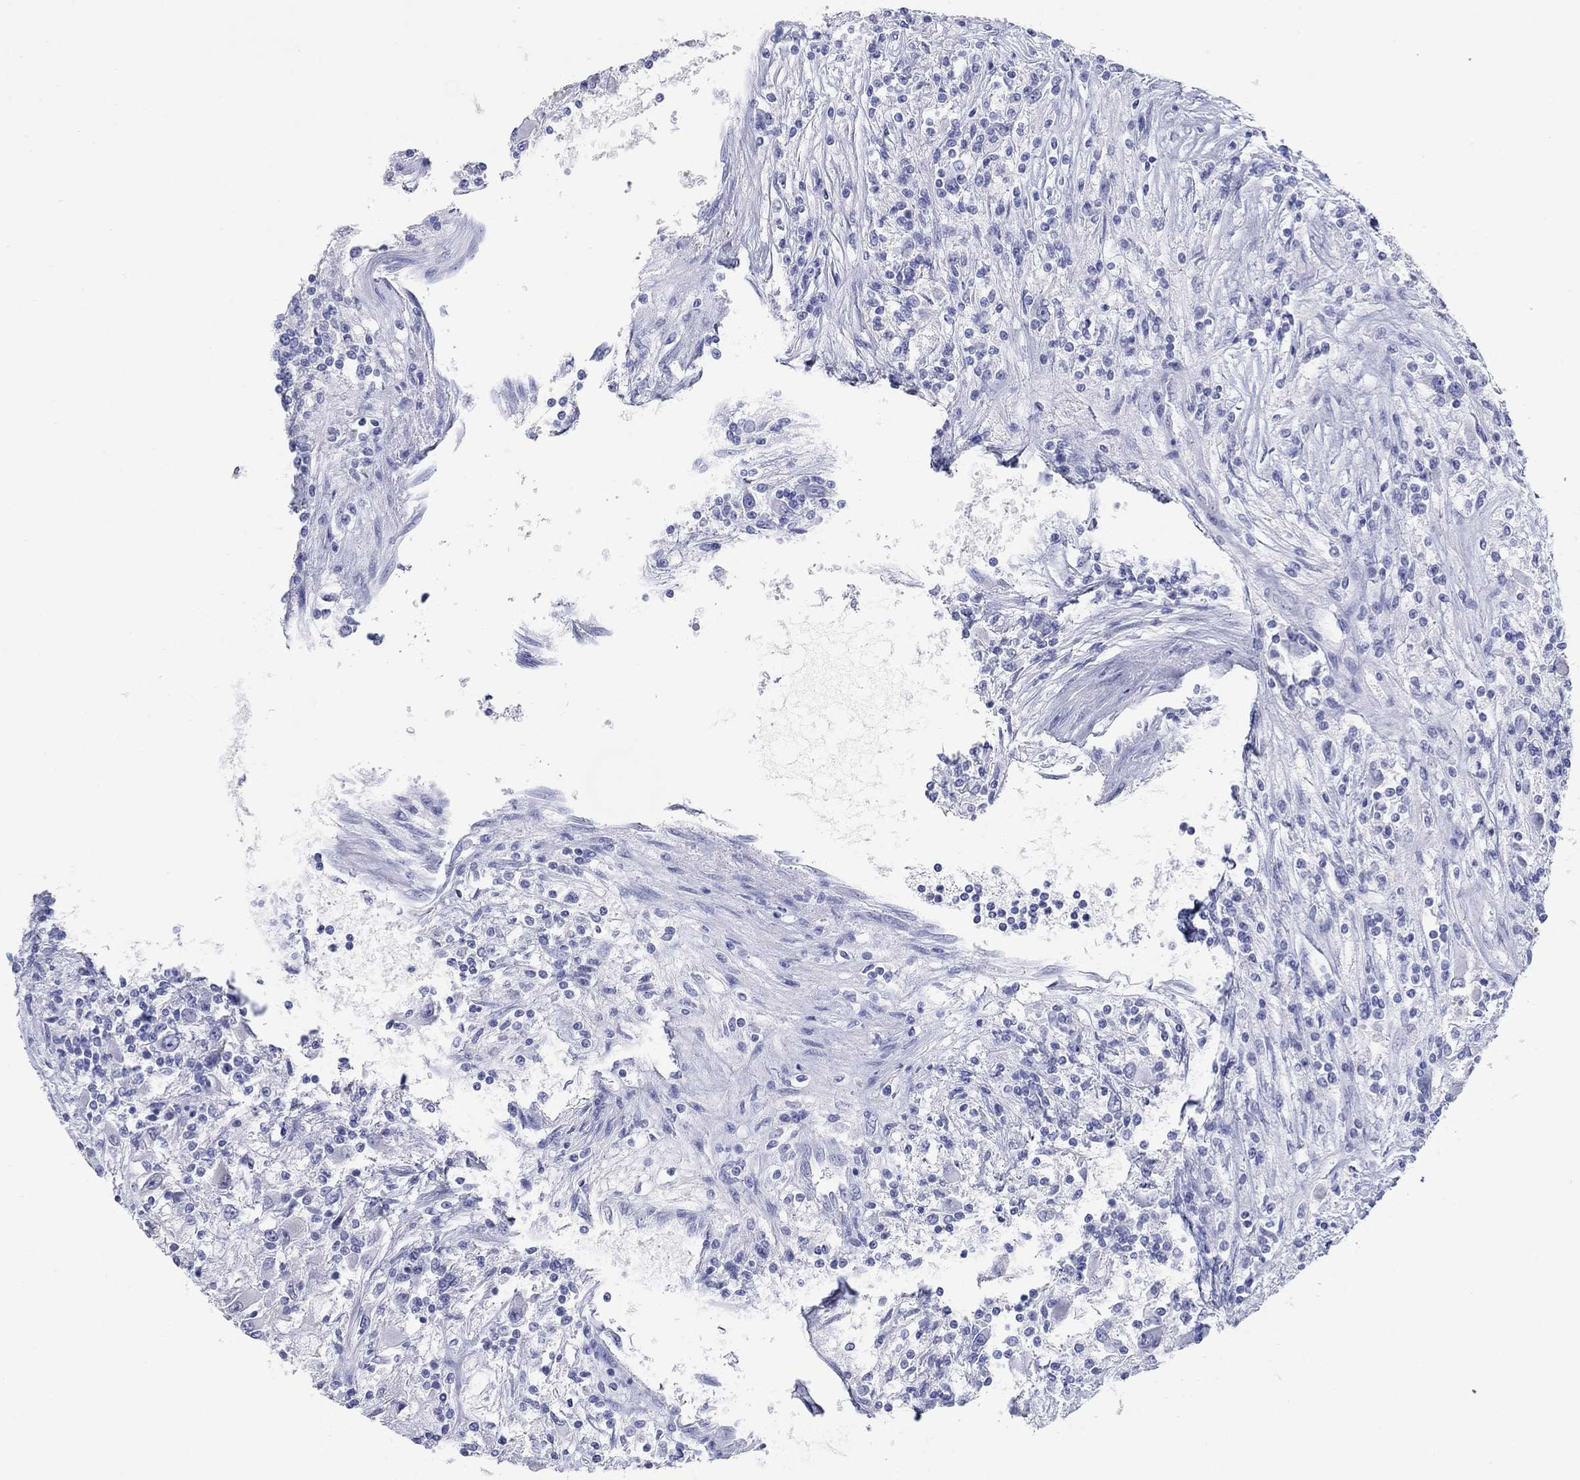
{"staining": {"intensity": "negative", "quantity": "none", "location": "none"}, "tissue": "renal cancer", "cell_type": "Tumor cells", "image_type": "cancer", "snomed": [{"axis": "morphology", "description": "Adenocarcinoma, NOS"}, {"axis": "topography", "description": "Kidney"}], "caption": "DAB (3,3'-diaminobenzidine) immunohistochemical staining of renal adenocarcinoma demonstrates no significant expression in tumor cells.", "gene": "AKR1C2", "patient": {"sex": "female", "age": 67}}